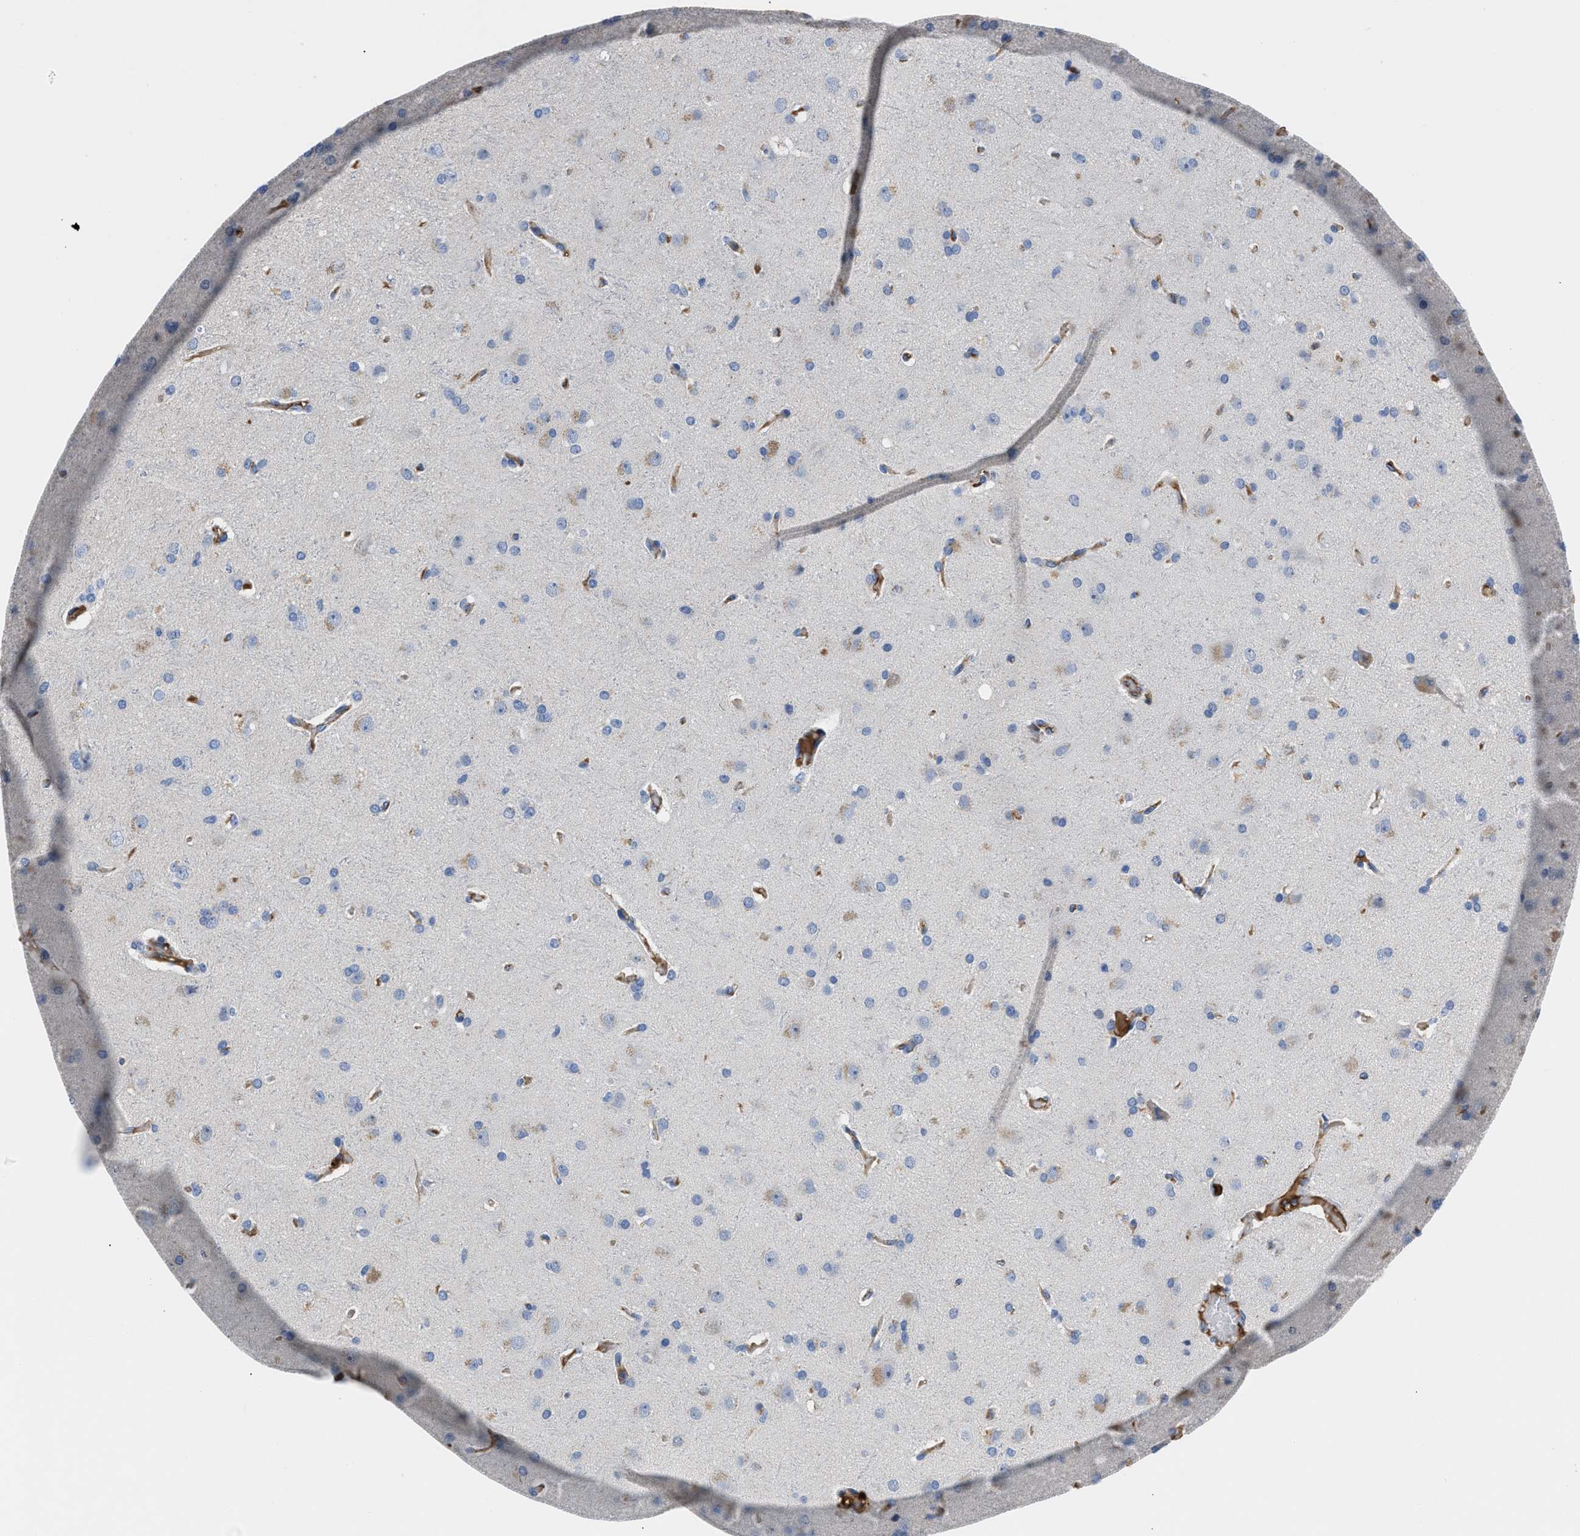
{"staining": {"intensity": "negative", "quantity": "none", "location": "none"}, "tissue": "glioma", "cell_type": "Tumor cells", "image_type": "cancer", "snomed": [{"axis": "morphology", "description": "Glioma, malignant, High grade"}, {"axis": "topography", "description": "Brain"}], "caption": "An immunohistochemistry image of malignant glioma (high-grade) is shown. There is no staining in tumor cells of malignant glioma (high-grade).", "gene": "HSPG2", "patient": {"sex": "female", "age": 58}}